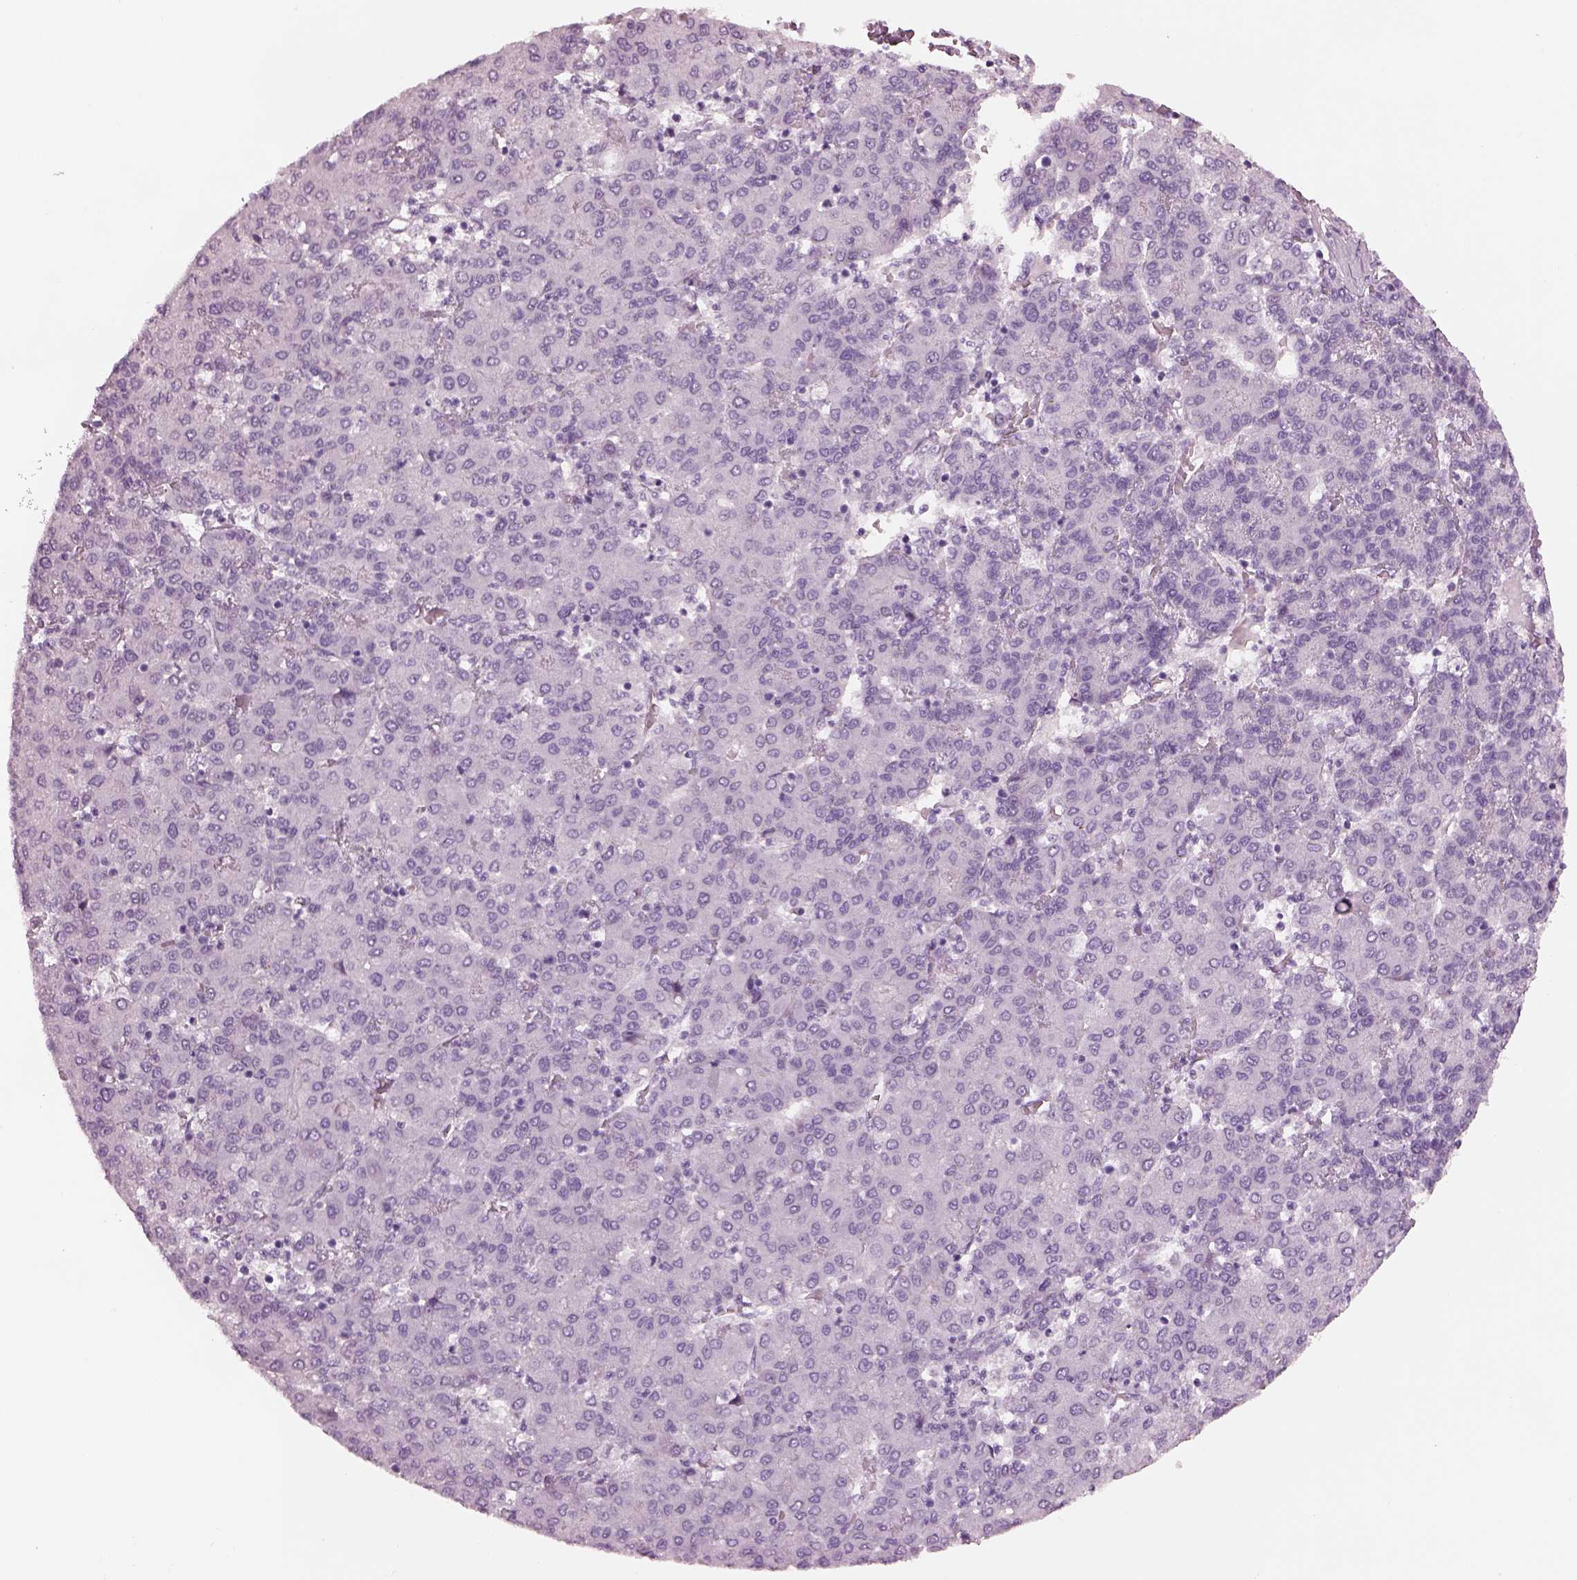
{"staining": {"intensity": "negative", "quantity": "none", "location": "none"}, "tissue": "liver cancer", "cell_type": "Tumor cells", "image_type": "cancer", "snomed": [{"axis": "morphology", "description": "Carcinoma, Hepatocellular, NOS"}, {"axis": "topography", "description": "Liver"}], "caption": "There is no significant expression in tumor cells of liver hepatocellular carcinoma.", "gene": "PDC", "patient": {"sex": "male", "age": 65}}